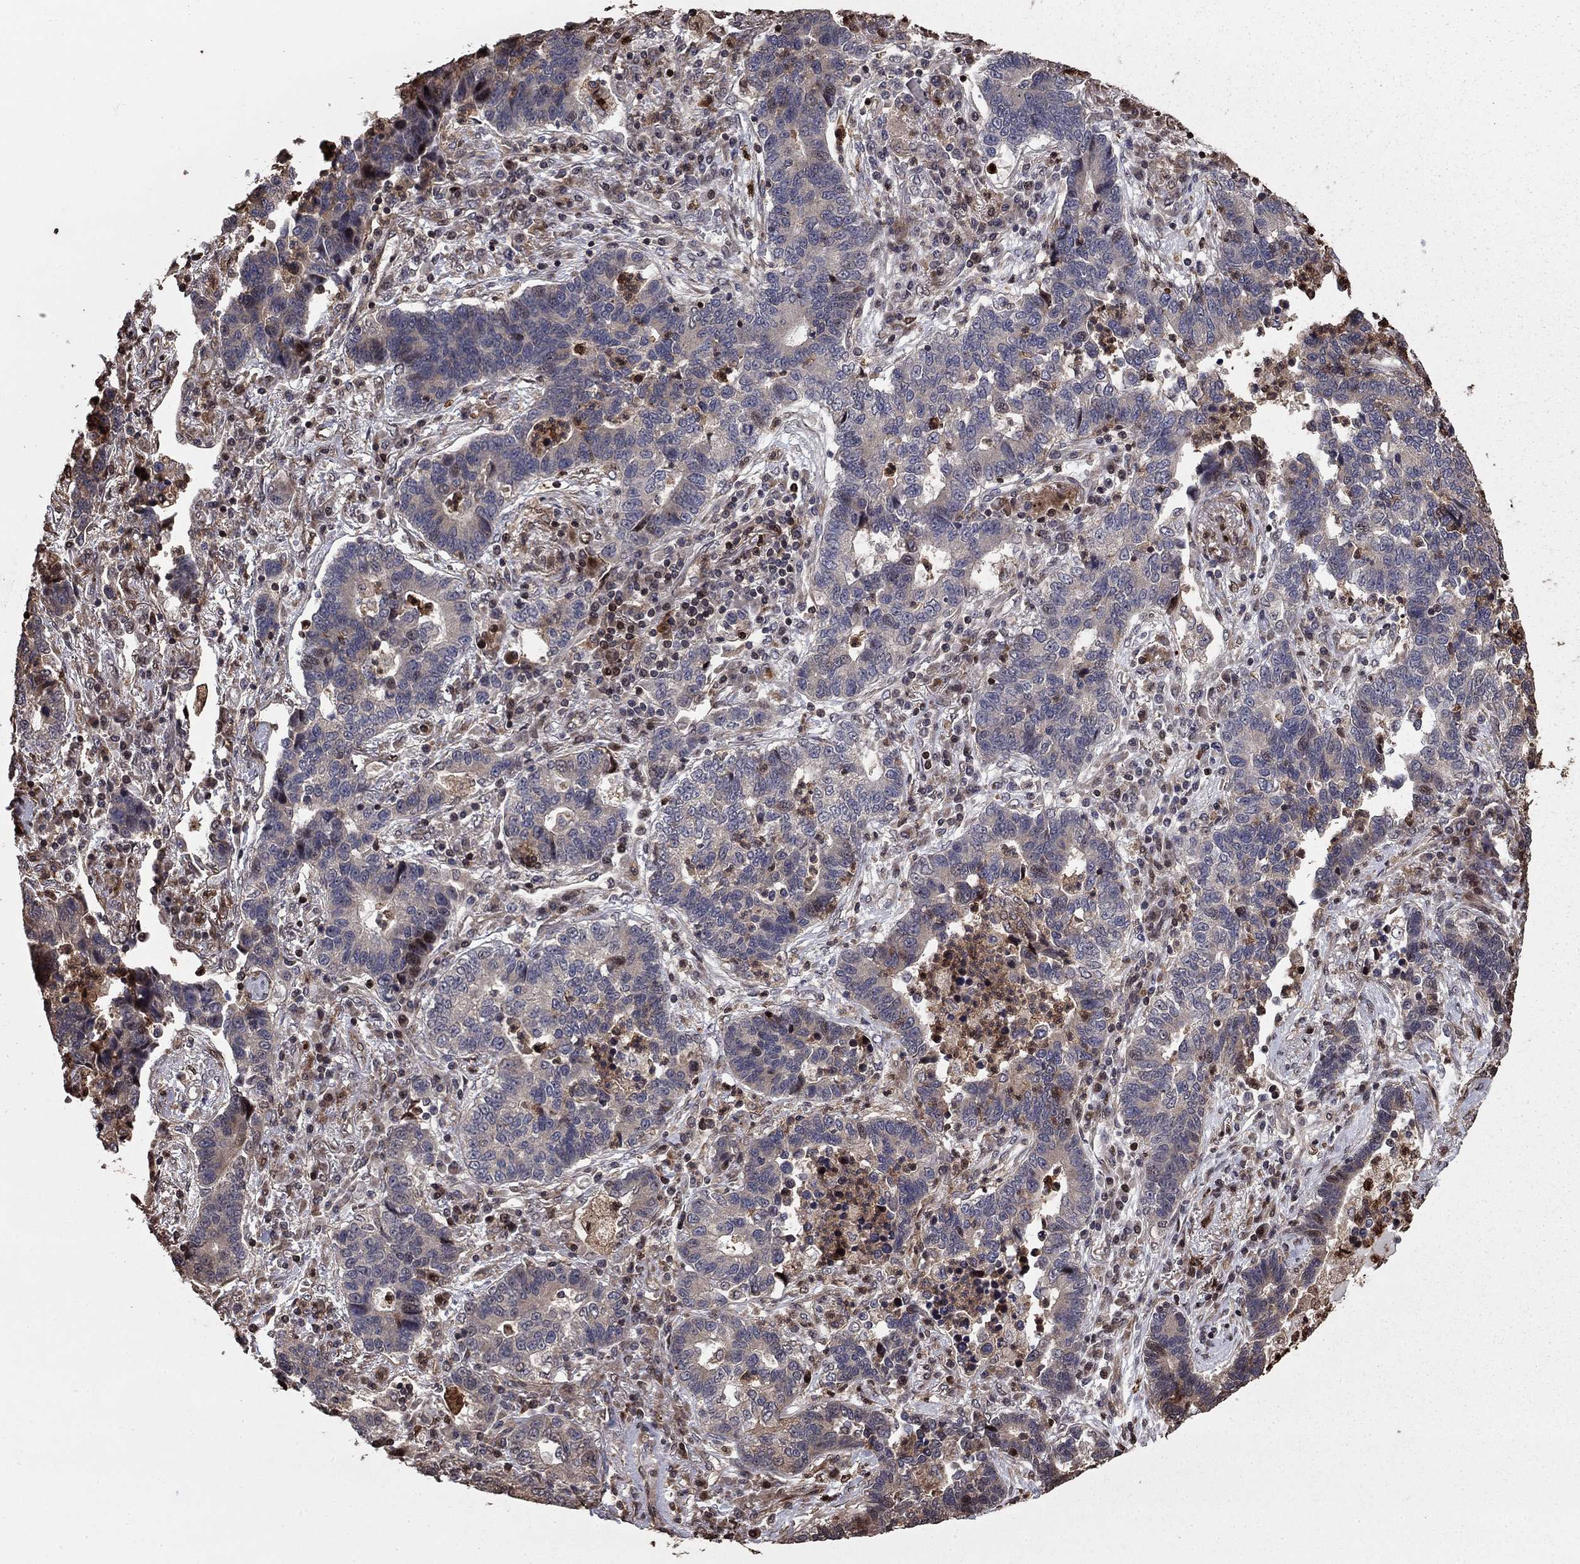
{"staining": {"intensity": "negative", "quantity": "none", "location": "none"}, "tissue": "lung cancer", "cell_type": "Tumor cells", "image_type": "cancer", "snomed": [{"axis": "morphology", "description": "Adenocarcinoma, NOS"}, {"axis": "topography", "description": "Lung"}], "caption": "The immunohistochemistry (IHC) photomicrograph has no significant positivity in tumor cells of lung cancer (adenocarcinoma) tissue.", "gene": "GYG1", "patient": {"sex": "female", "age": 57}}